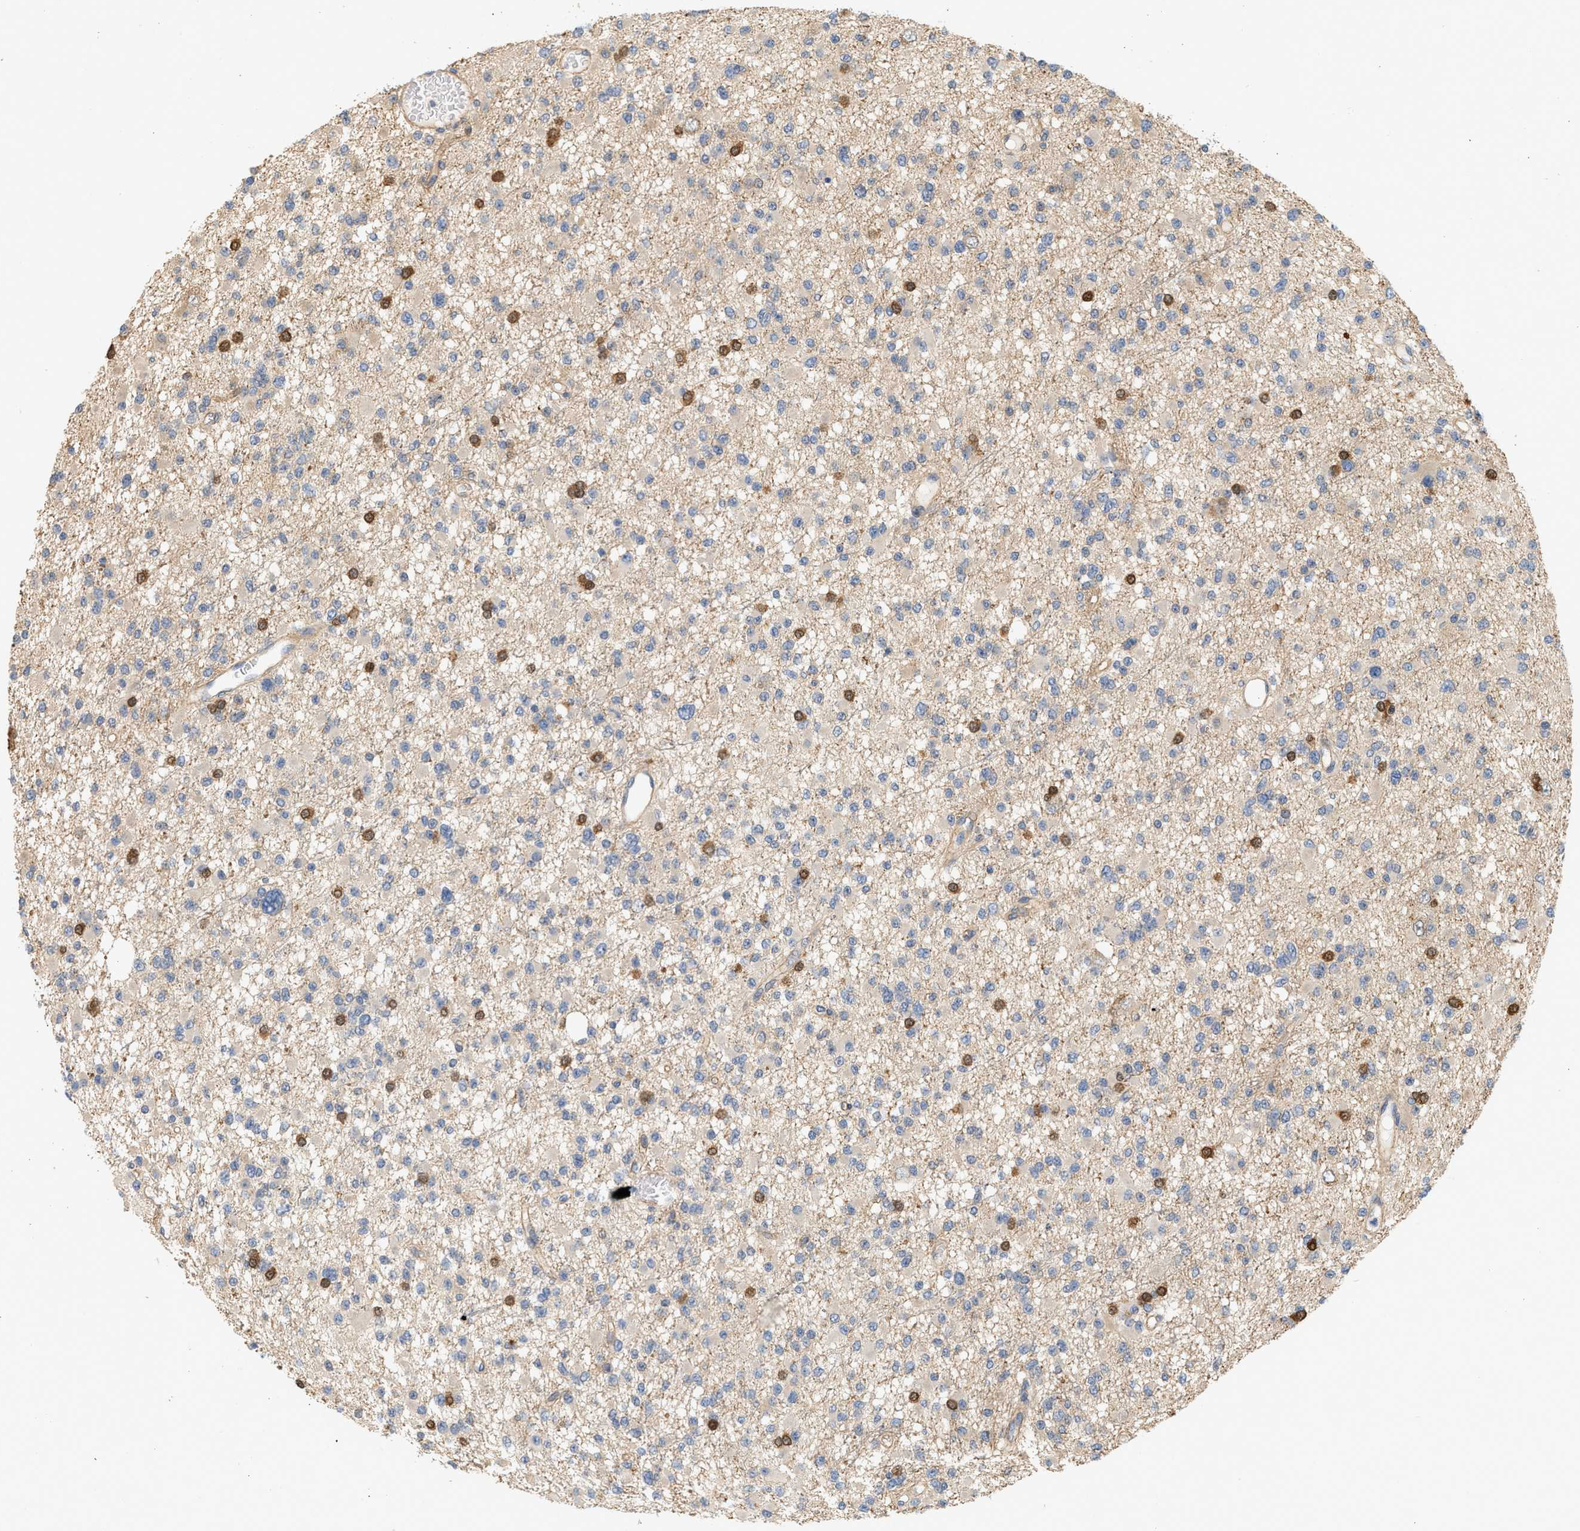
{"staining": {"intensity": "moderate", "quantity": "<25%", "location": "cytoplasmic/membranous,nuclear"}, "tissue": "glioma", "cell_type": "Tumor cells", "image_type": "cancer", "snomed": [{"axis": "morphology", "description": "Glioma, malignant, Low grade"}, {"axis": "topography", "description": "Brain"}], "caption": "Glioma was stained to show a protein in brown. There is low levels of moderate cytoplasmic/membranous and nuclear positivity in about <25% of tumor cells.", "gene": "CTXN1", "patient": {"sex": "female", "age": 22}}